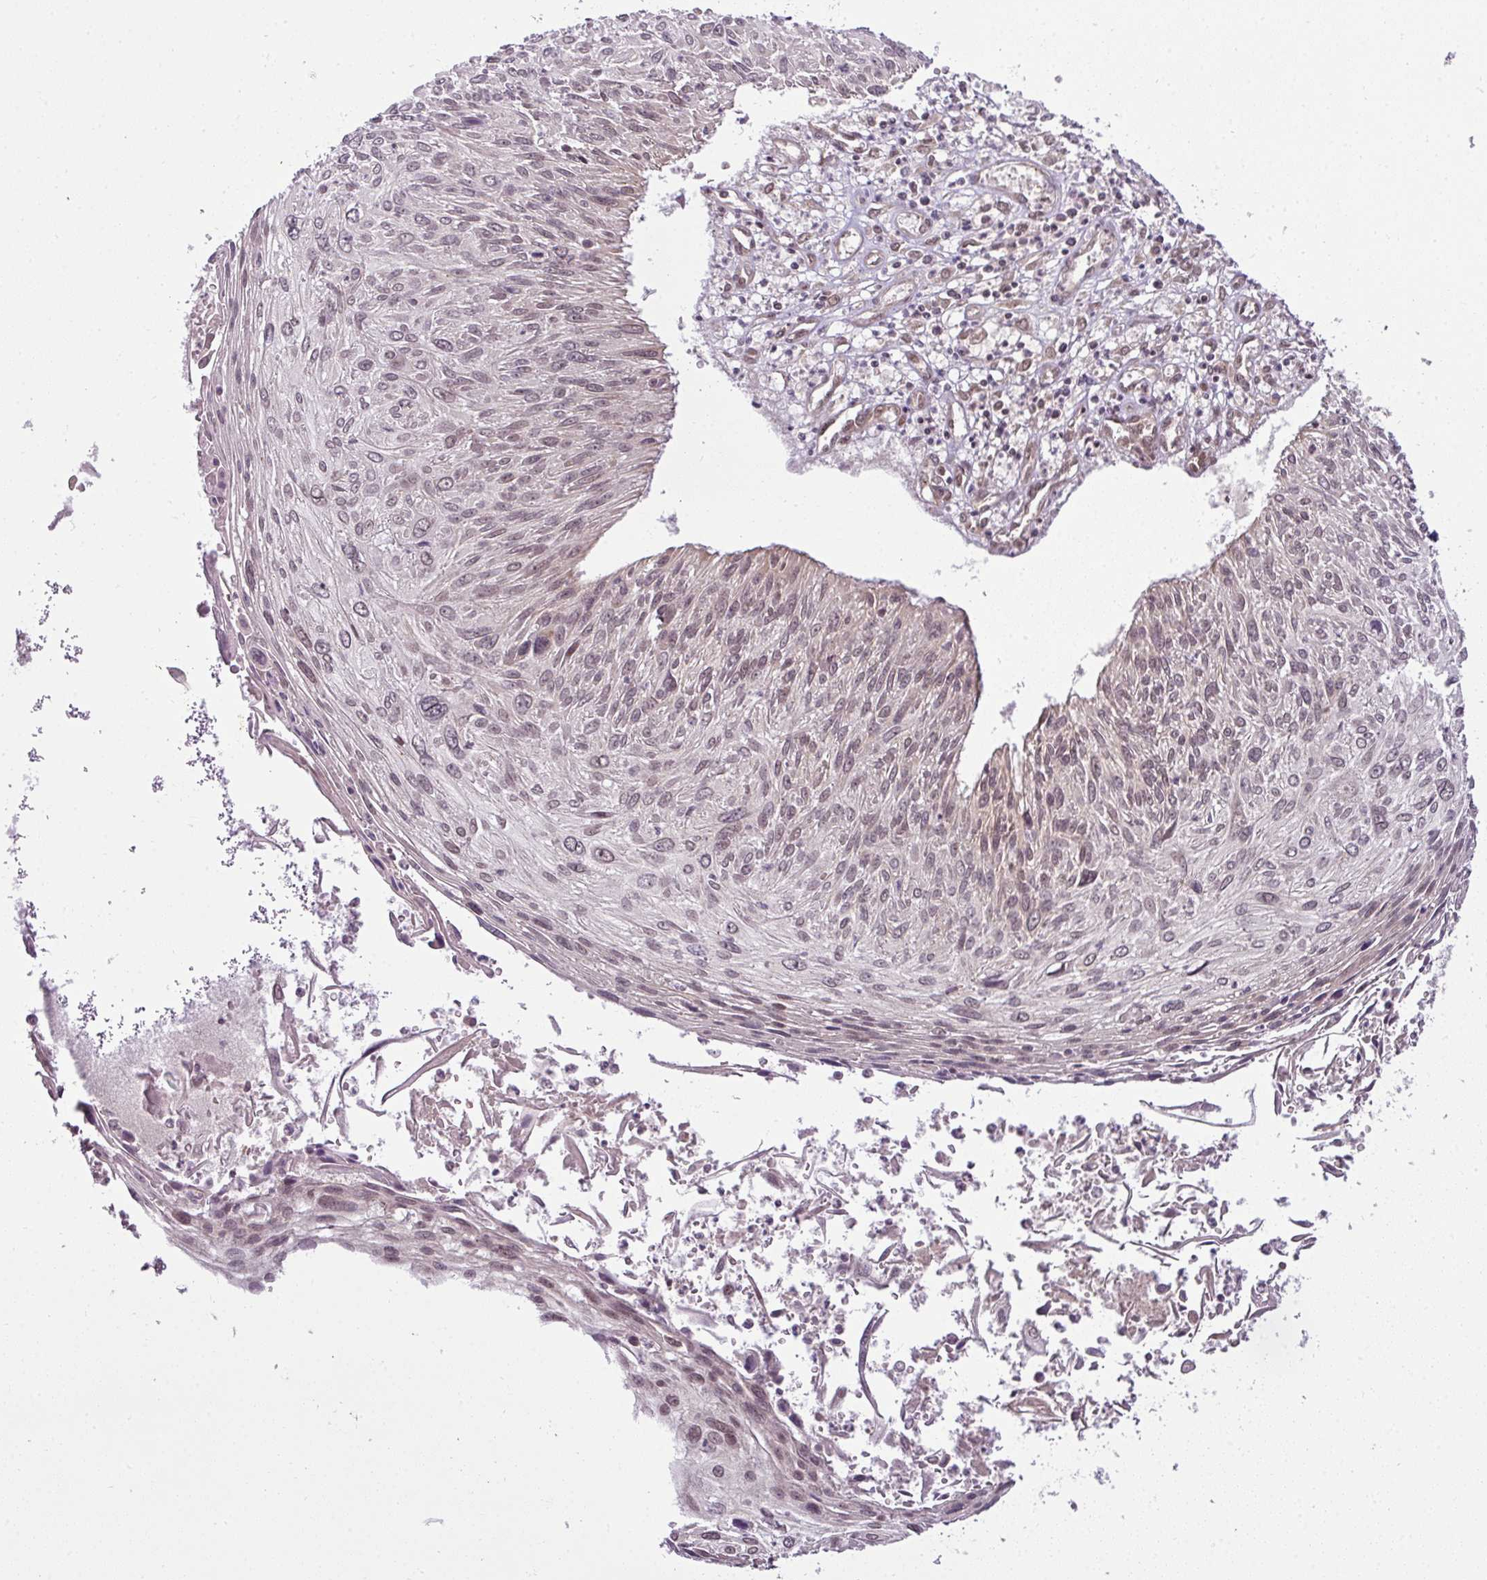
{"staining": {"intensity": "weak", "quantity": ">75%", "location": "nuclear"}, "tissue": "cervical cancer", "cell_type": "Tumor cells", "image_type": "cancer", "snomed": [{"axis": "morphology", "description": "Squamous cell carcinoma, NOS"}, {"axis": "topography", "description": "Cervix"}], "caption": "Immunohistochemical staining of cervical cancer displays weak nuclear protein positivity in about >75% of tumor cells.", "gene": "C1orf226", "patient": {"sex": "female", "age": 51}}